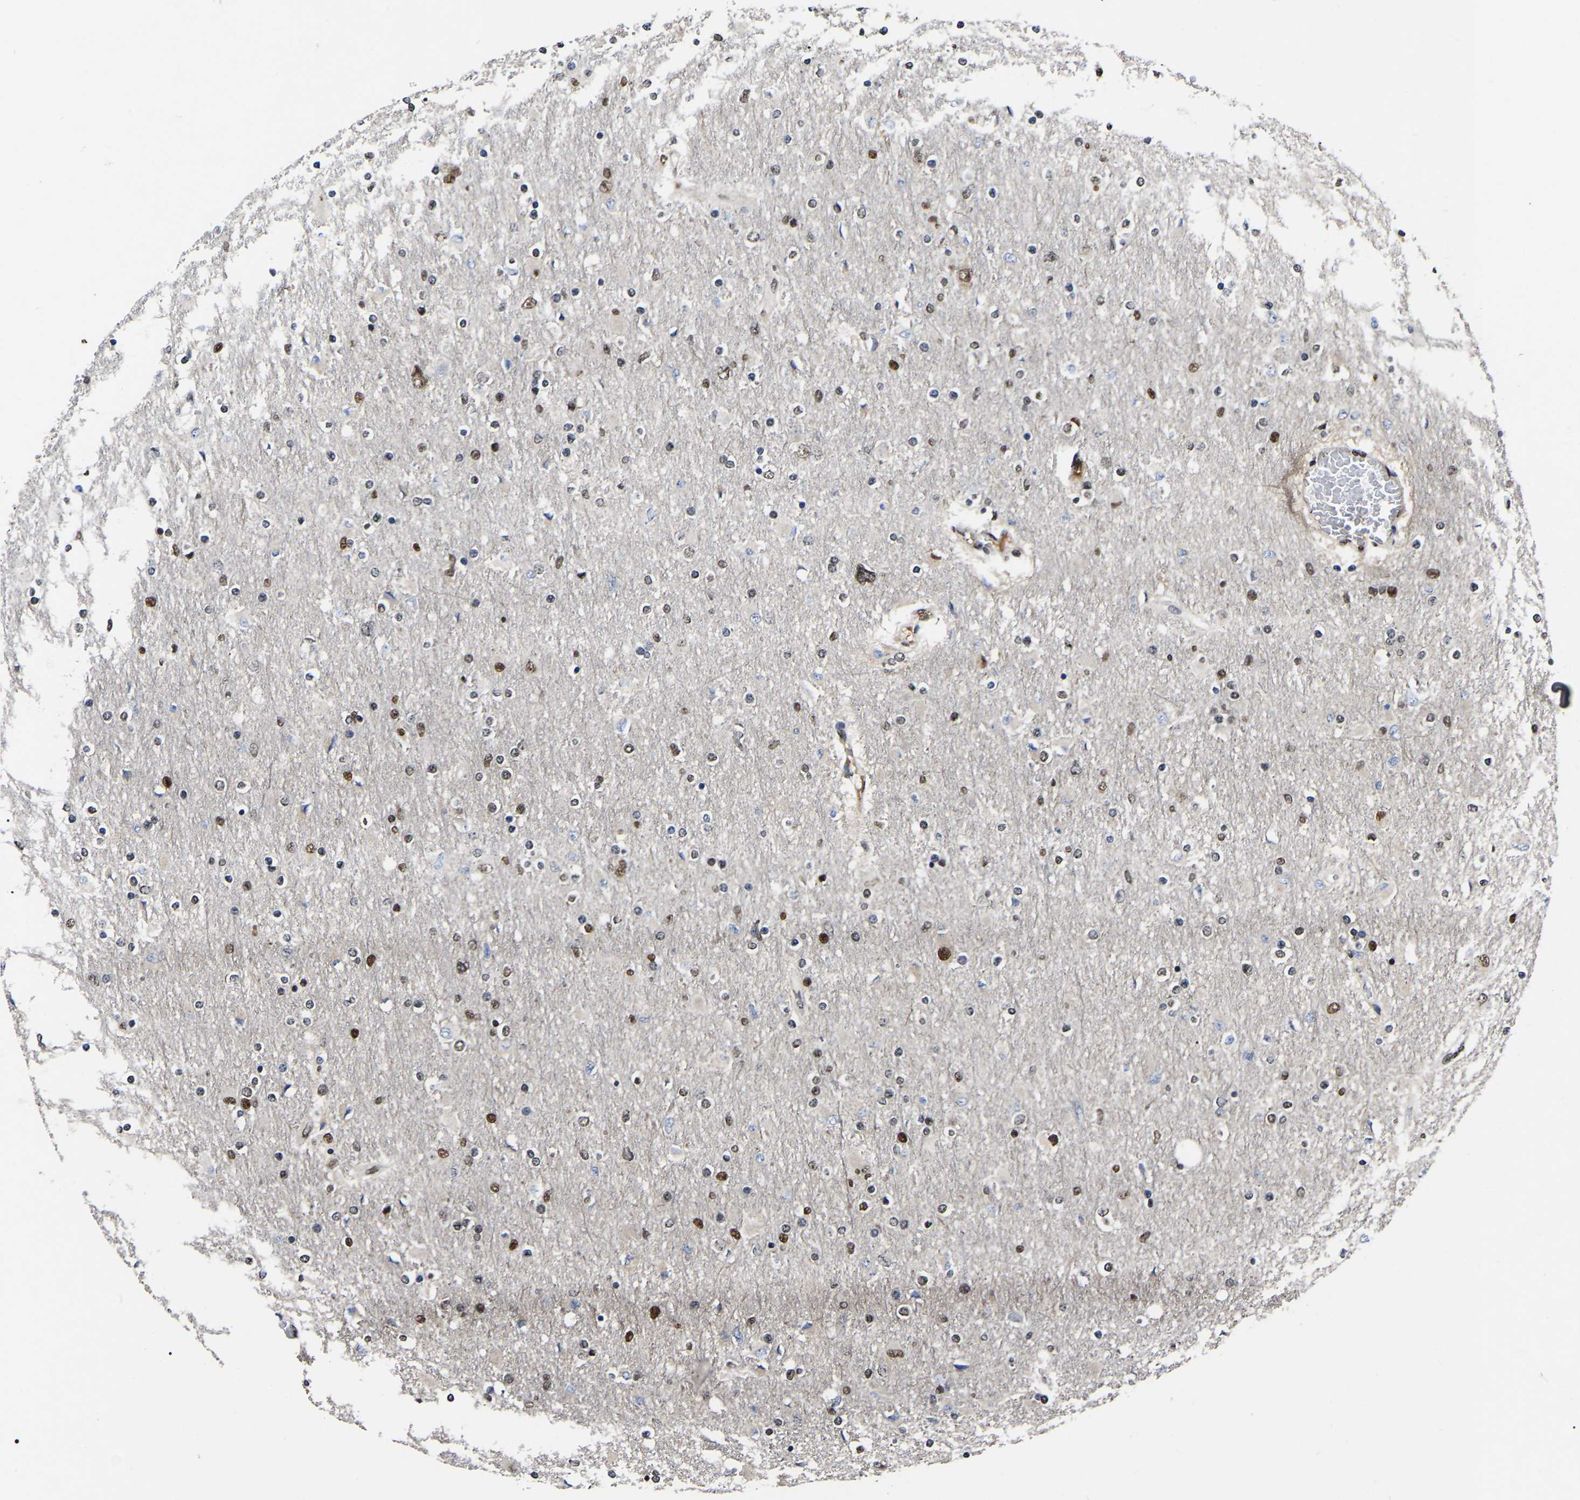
{"staining": {"intensity": "moderate", "quantity": "25%-75%", "location": "nuclear"}, "tissue": "glioma", "cell_type": "Tumor cells", "image_type": "cancer", "snomed": [{"axis": "morphology", "description": "Glioma, malignant, High grade"}, {"axis": "topography", "description": "Cerebral cortex"}], "caption": "Glioma was stained to show a protein in brown. There is medium levels of moderate nuclear staining in approximately 25%-75% of tumor cells.", "gene": "TRIM35", "patient": {"sex": "female", "age": 36}}